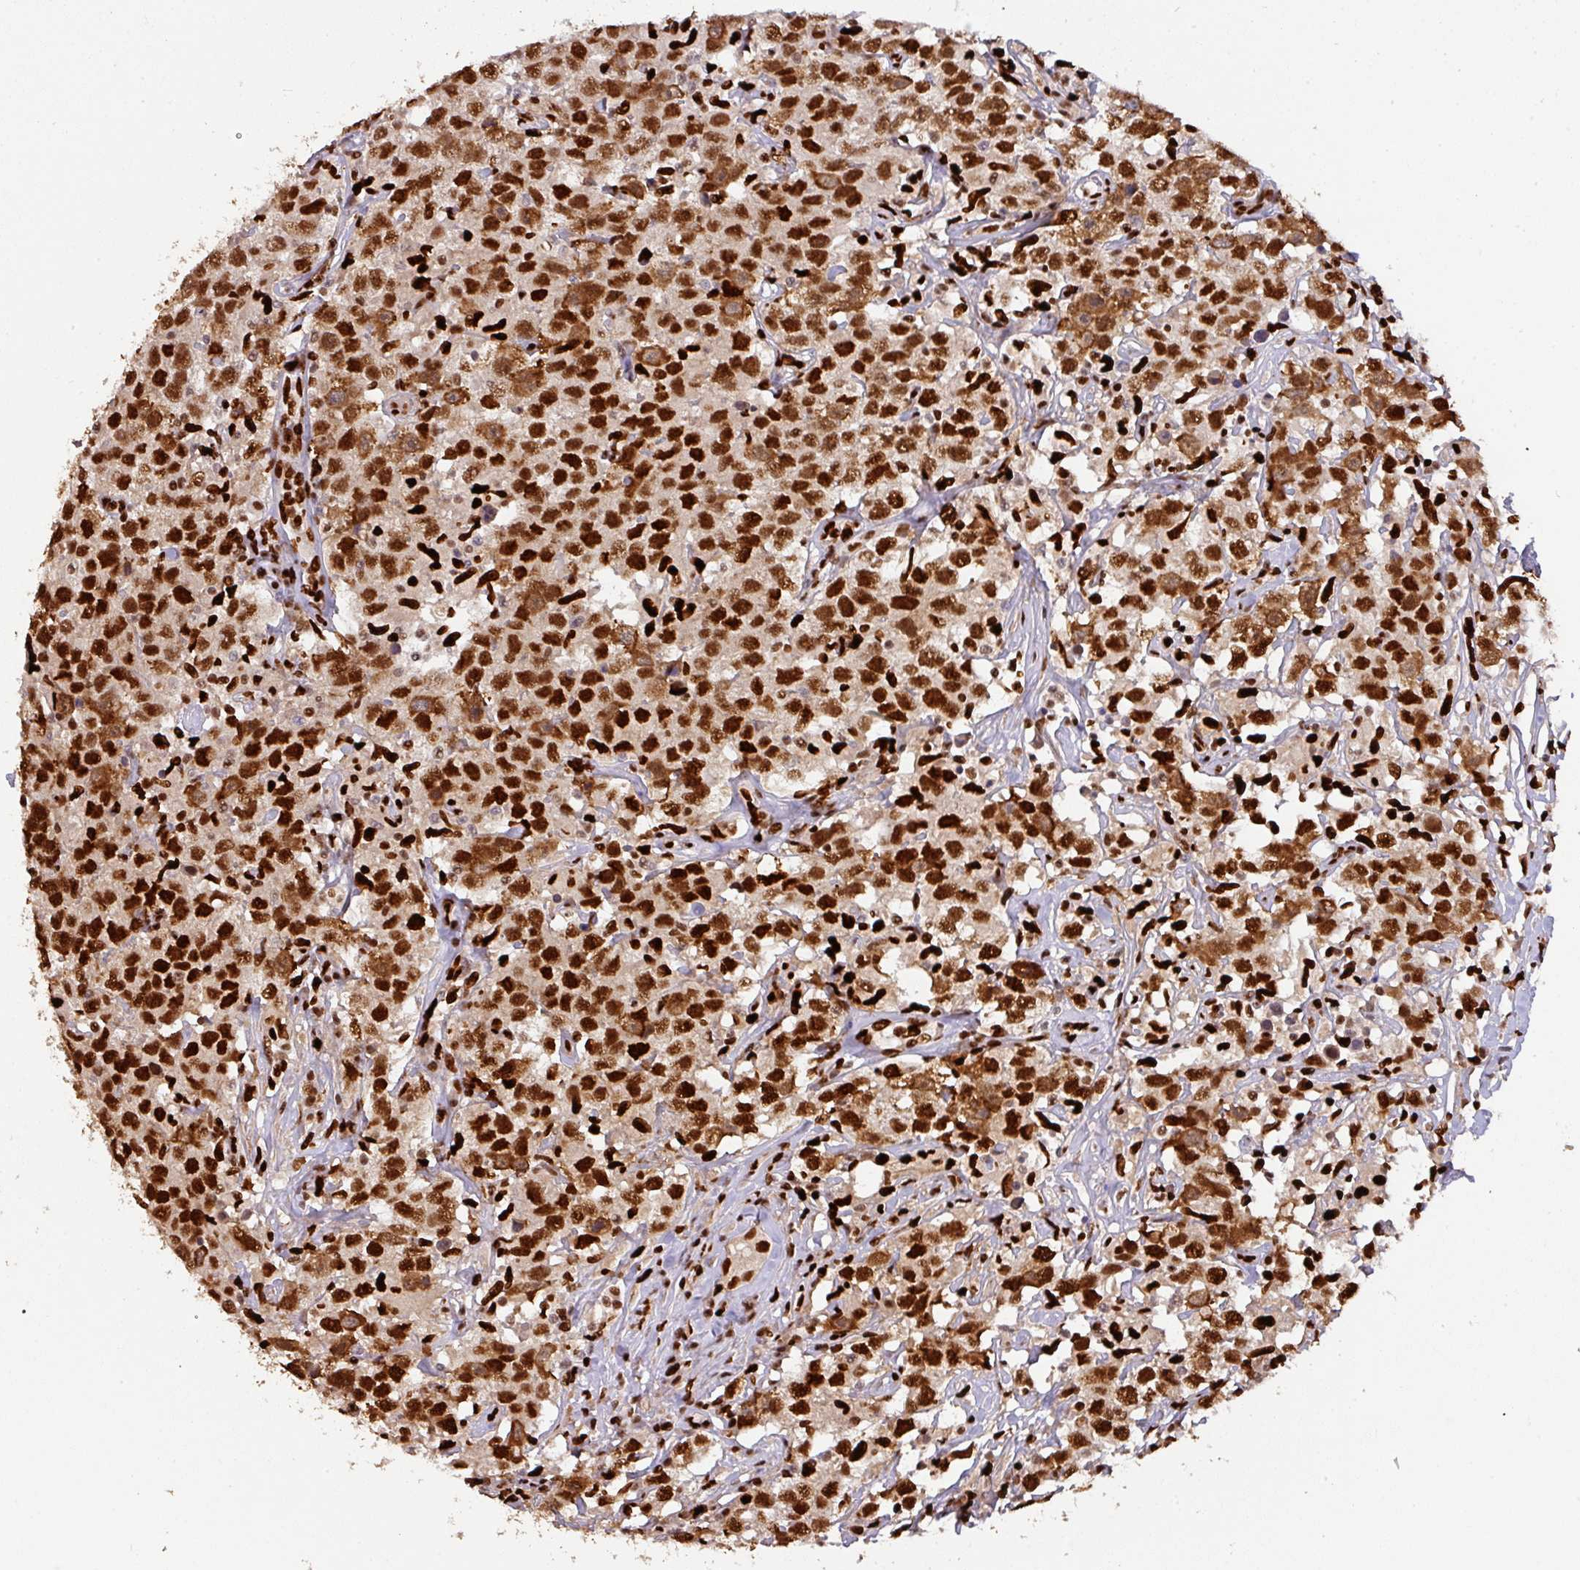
{"staining": {"intensity": "strong", "quantity": ">75%", "location": "nuclear"}, "tissue": "testis cancer", "cell_type": "Tumor cells", "image_type": "cancer", "snomed": [{"axis": "morphology", "description": "Seminoma, NOS"}, {"axis": "topography", "description": "Testis"}], "caption": "This histopathology image displays testis cancer (seminoma) stained with immunohistochemistry to label a protein in brown. The nuclear of tumor cells show strong positivity for the protein. Nuclei are counter-stained blue.", "gene": "SAMHD1", "patient": {"sex": "male", "age": 41}}